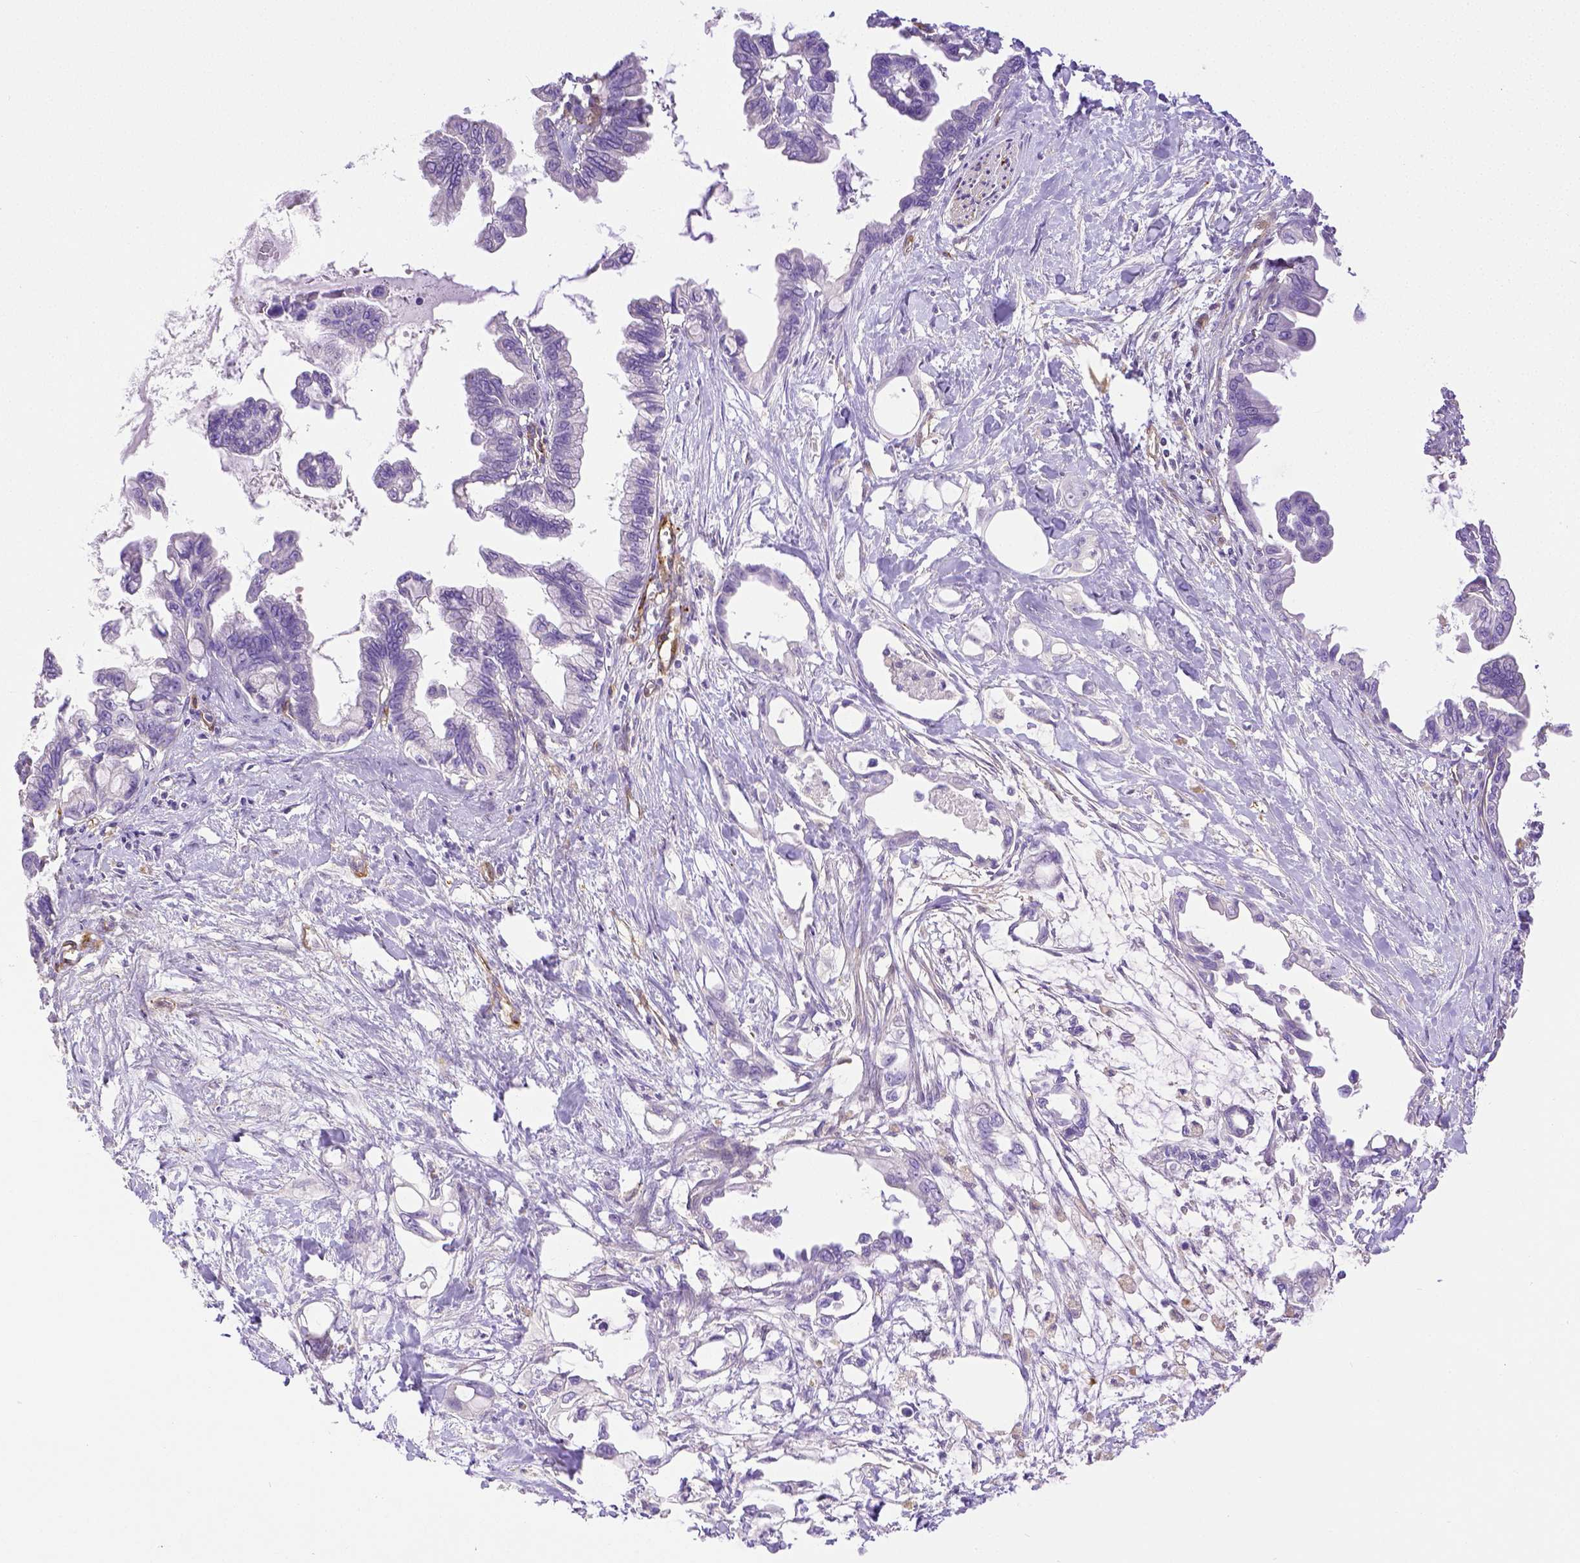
{"staining": {"intensity": "negative", "quantity": "none", "location": "none"}, "tissue": "pancreatic cancer", "cell_type": "Tumor cells", "image_type": "cancer", "snomed": [{"axis": "morphology", "description": "Adenocarcinoma, NOS"}, {"axis": "topography", "description": "Pancreas"}], "caption": "Tumor cells are negative for protein expression in human pancreatic adenocarcinoma.", "gene": "THY1", "patient": {"sex": "male", "age": 61}}